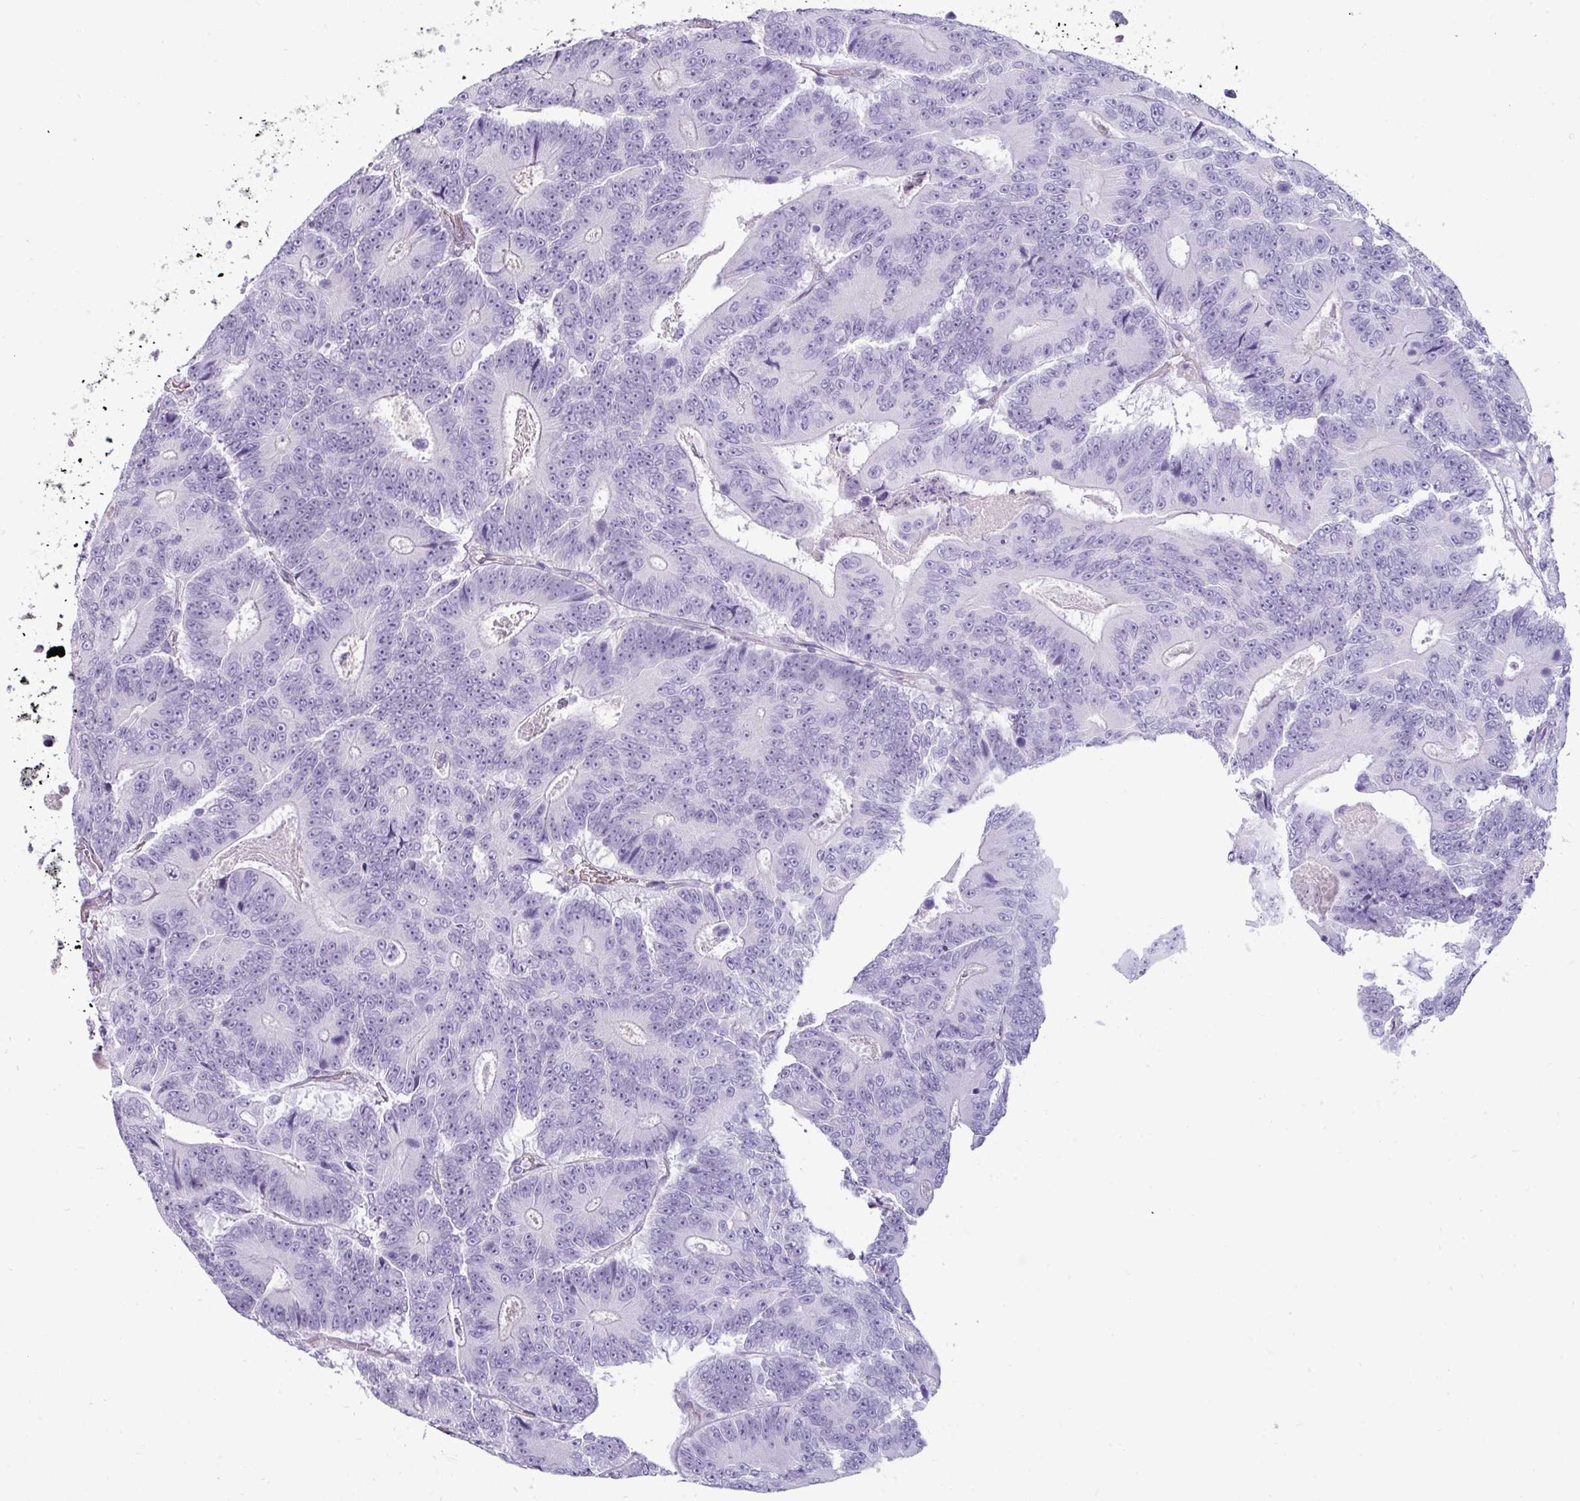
{"staining": {"intensity": "negative", "quantity": "none", "location": "none"}, "tissue": "colorectal cancer", "cell_type": "Tumor cells", "image_type": "cancer", "snomed": [{"axis": "morphology", "description": "Adenocarcinoma, NOS"}, {"axis": "topography", "description": "Colon"}], "caption": "An image of human adenocarcinoma (colorectal) is negative for staining in tumor cells. Brightfield microscopy of immunohistochemistry stained with DAB (3,3'-diaminobenzidine) (brown) and hematoxylin (blue), captured at high magnification.", "gene": "VCX2", "patient": {"sex": "male", "age": 83}}